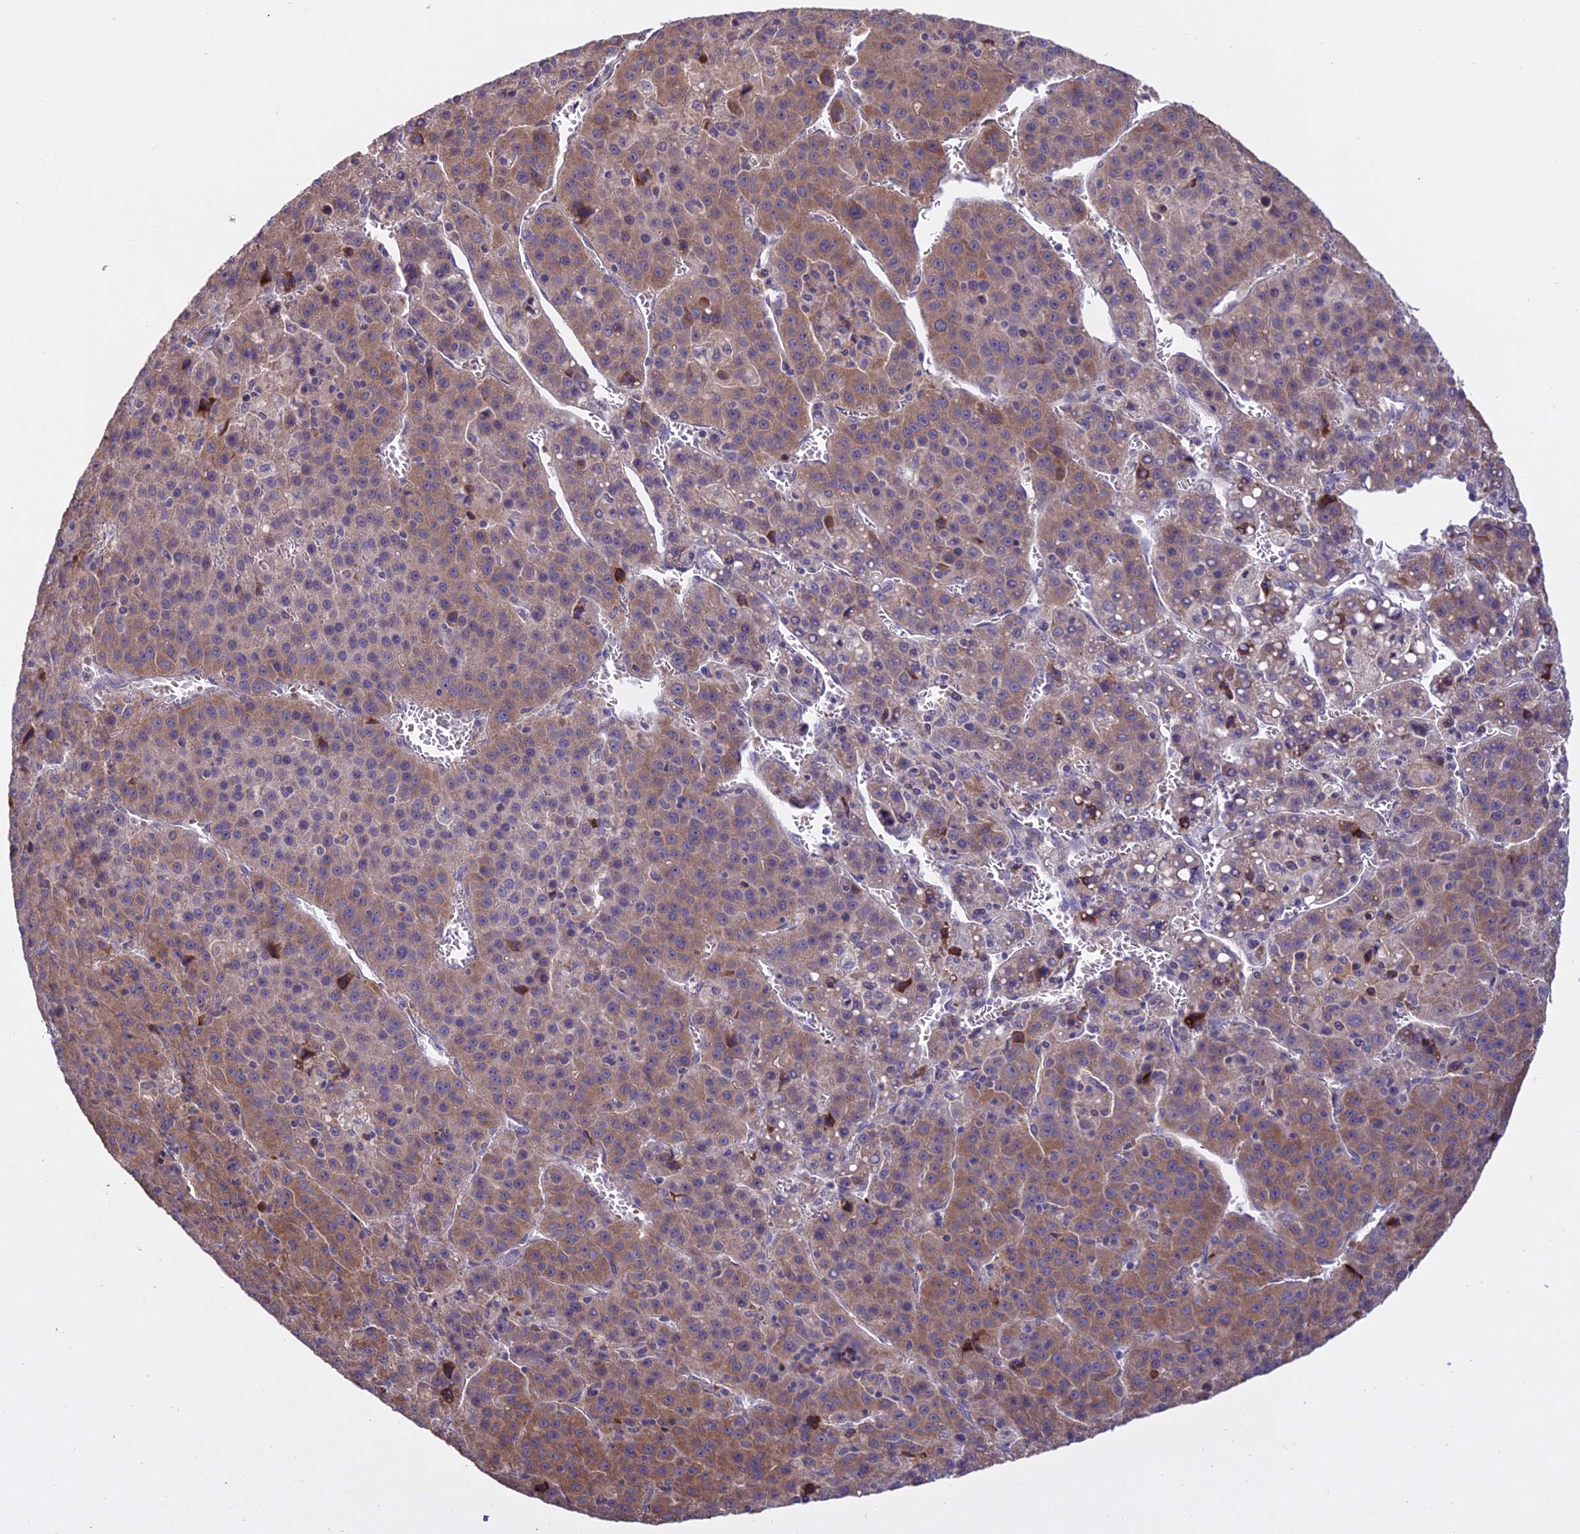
{"staining": {"intensity": "moderate", "quantity": ">75%", "location": "cytoplasmic/membranous"}, "tissue": "liver cancer", "cell_type": "Tumor cells", "image_type": "cancer", "snomed": [{"axis": "morphology", "description": "Carcinoma, Hepatocellular, NOS"}, {"axis": "topography", "description": "Liver"}], "caption": "DAB immunohistochemical staining of human hepatocellular carcinoma (liver) reveals moderate cytoplasmic/membranous protein positivity in about >75% of tumor cells.", "gene": "CENPL", "patient": {"sex": "female", "age": 53}}